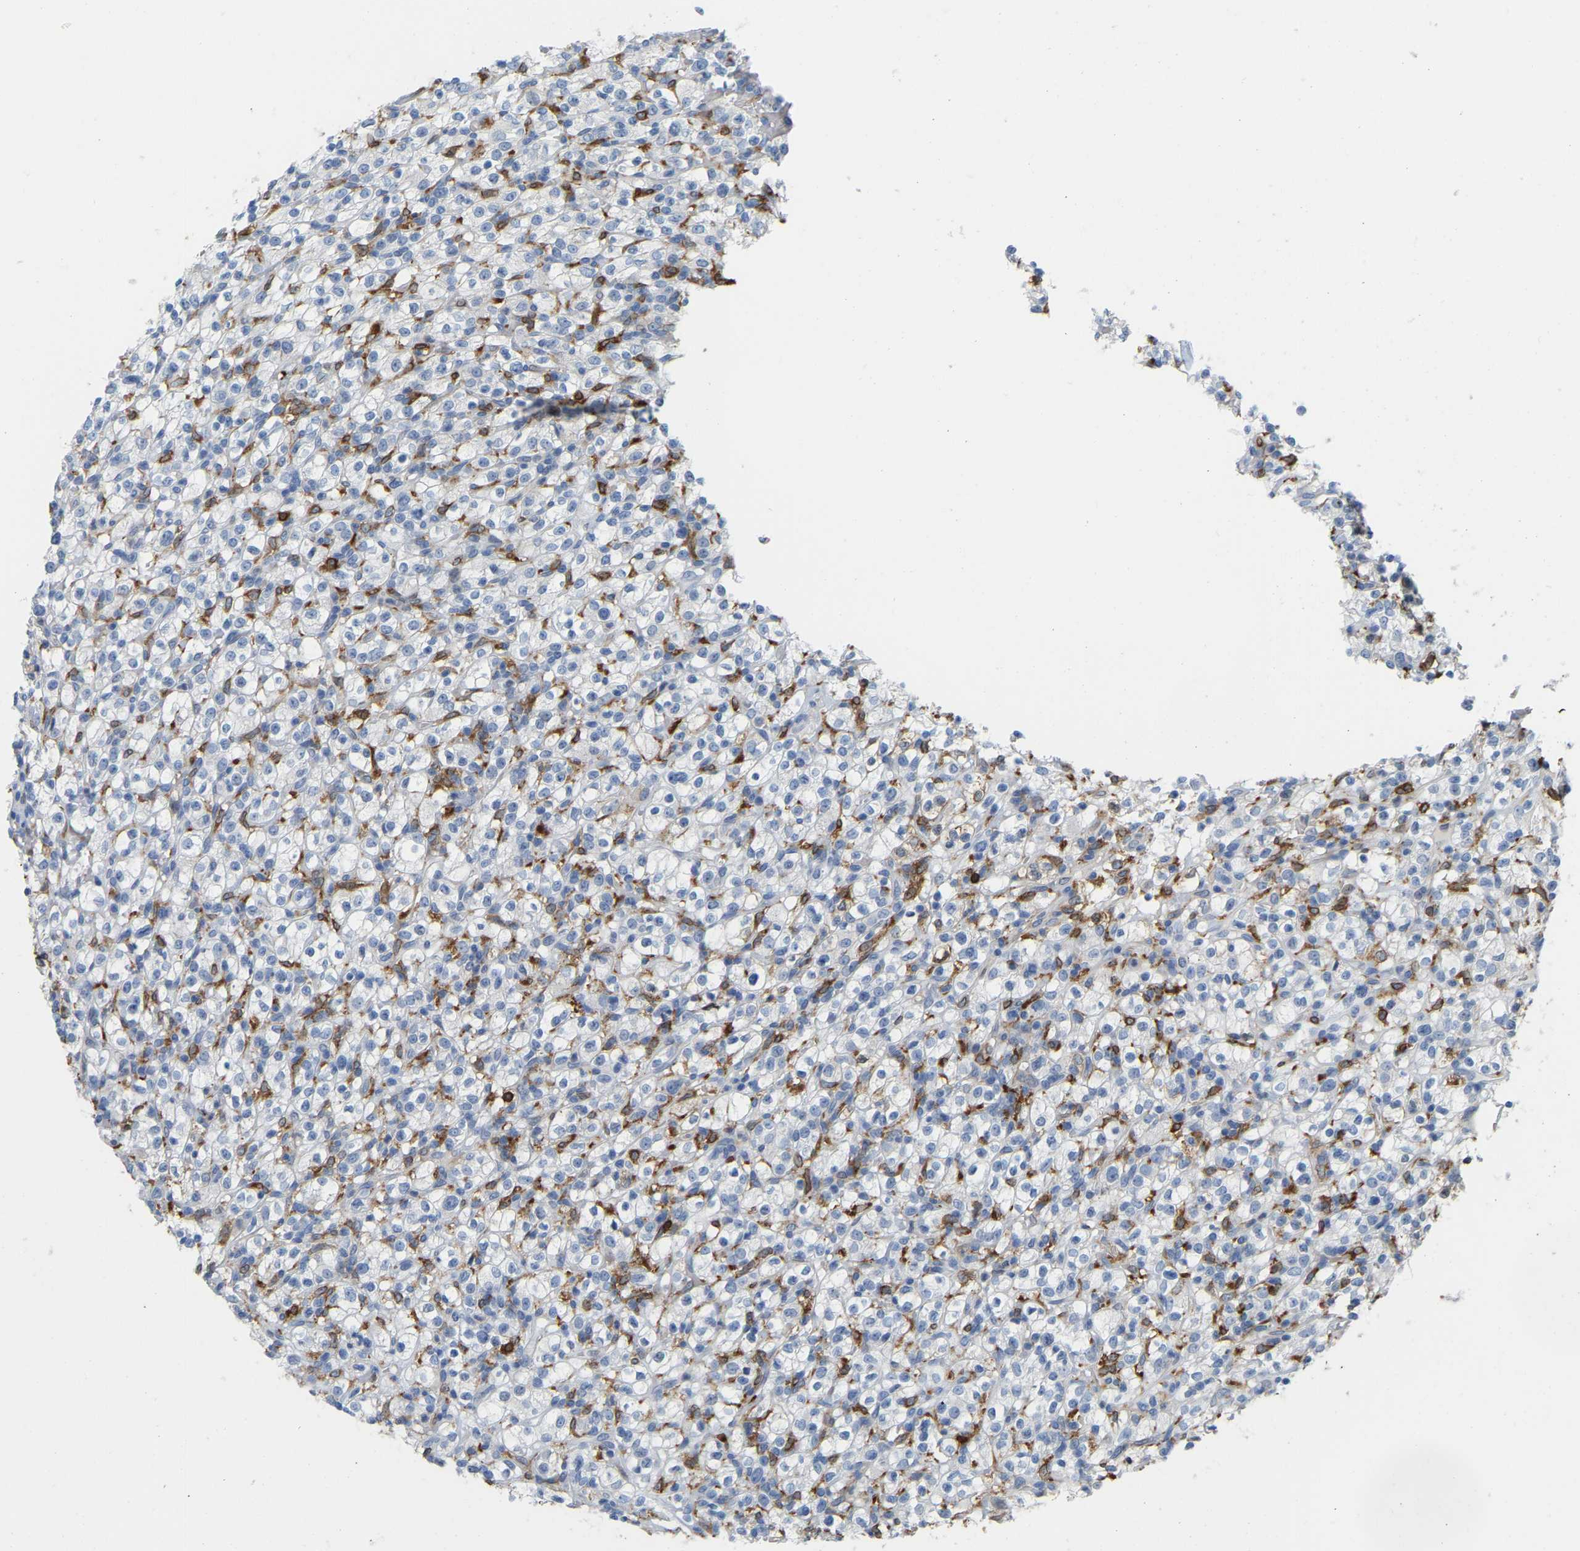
{"staining": {"intensity": "negative", "quantity": "none", "location": "none"}, "tissue": "renal cancer", "cell_type": "Tumor cells", "image_type": "cancer", "snomed": [{"axis": "morphology", "description": "Normal tissue, NOS"}, {"axis": "morphology", "description": "Adenocarcinoma, NOS"}, {"axis": "topography", "description": "Kidney"}], "caption": "Tumor cells show no significant protein expression in renal cancer.", "gene": "PTGS1", "patient": {"sex": "female", "age": 72}}